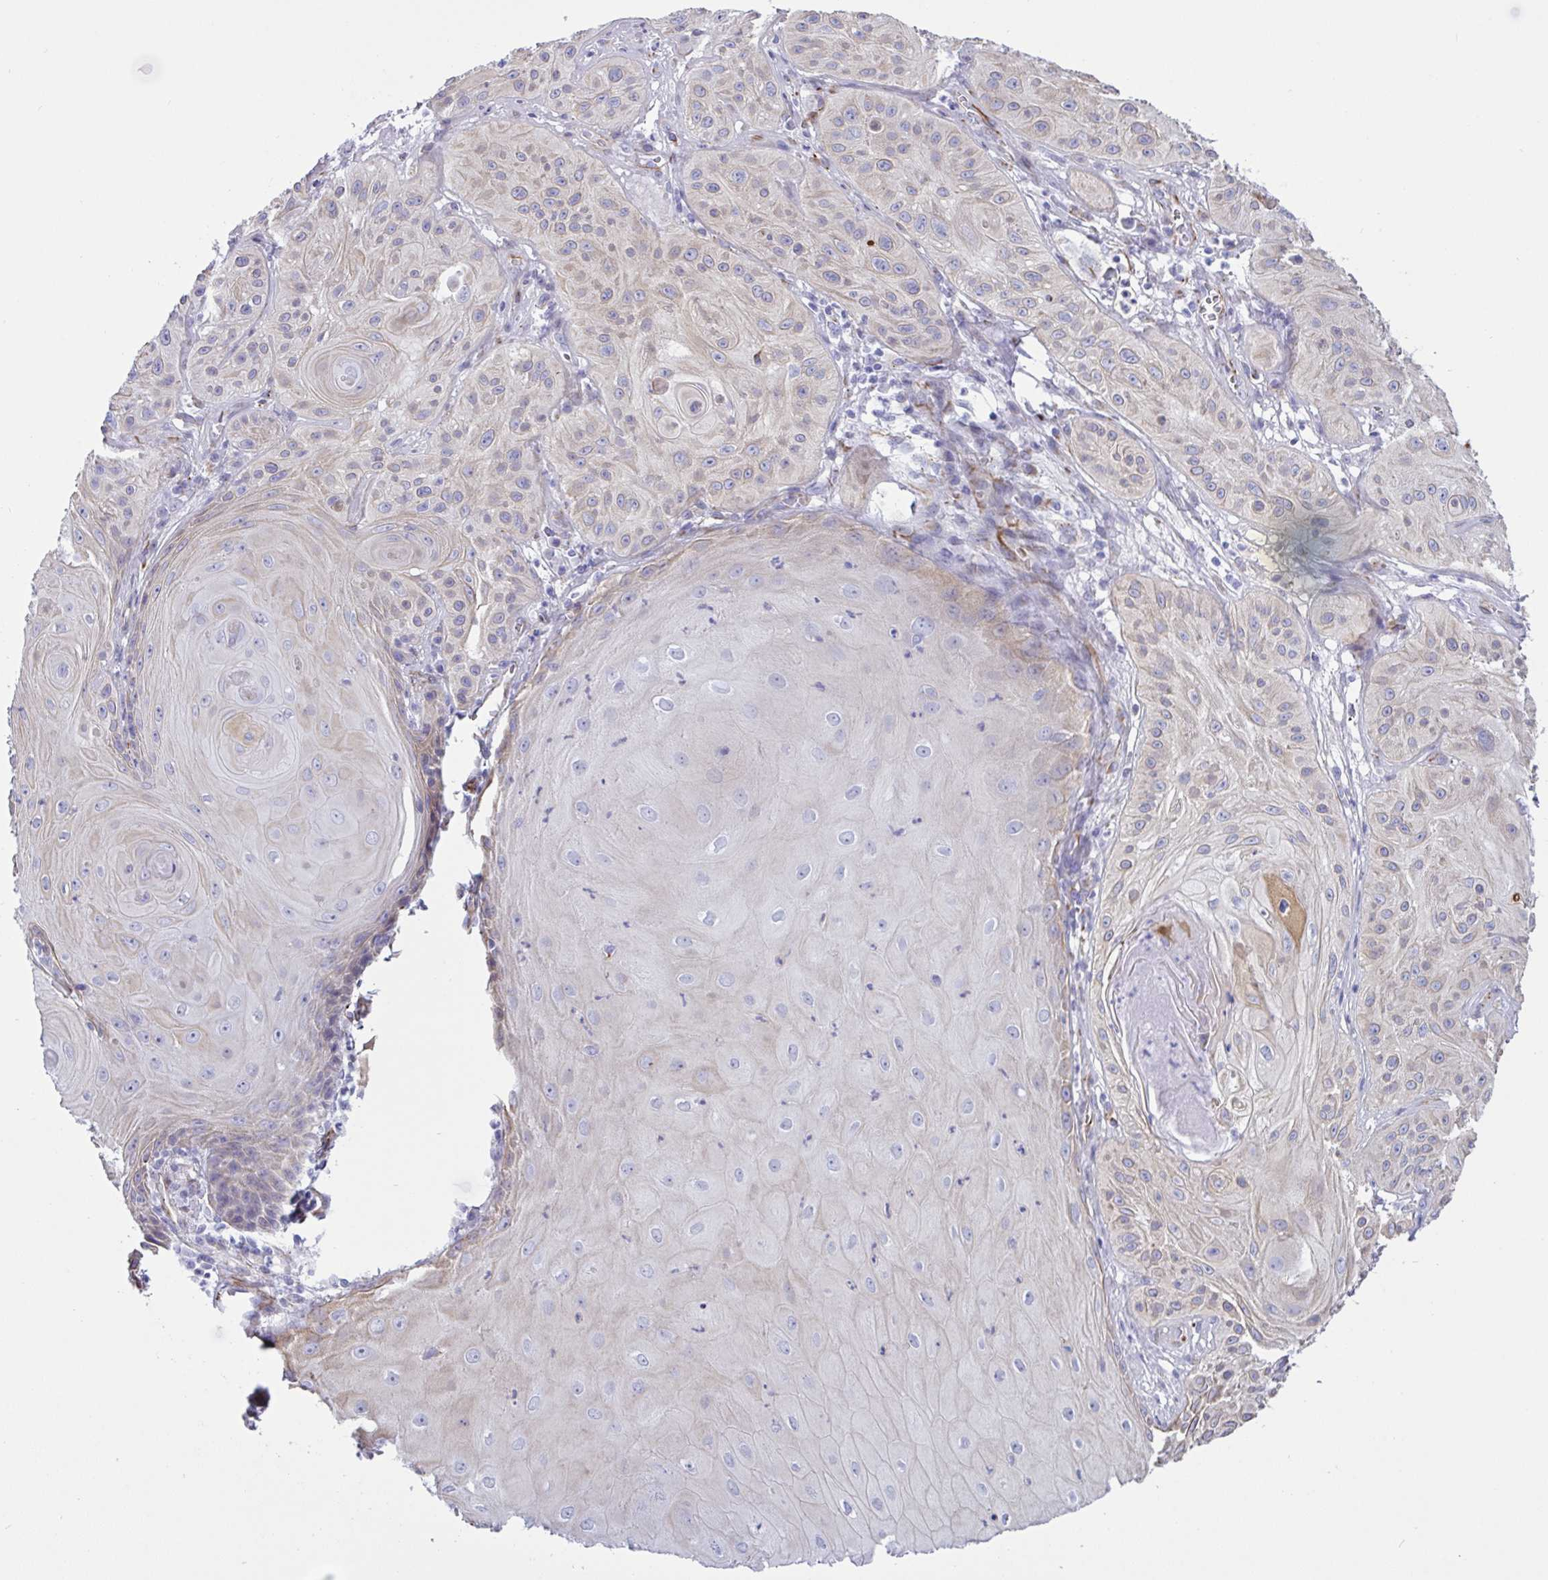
{"staining": {"intensity": "weak", "quantity": ">75%", "location": "cytoplasmic/membranous"}, "tissue": "skin cancer", "cell_type": "Tumor cells", "image_type": "cancer", "snomed": [{"axis": "morphology", "description": "Squamous cell carcinoma, NOS"}, {"axis": "topography", "description": "Skin"}], "caption": "Squamous cell carcinoma (skin) was stained to show a protein in brown. There is low levels of weak cytoplasmic/membranous staining in about >75% of tumor cells.", "gene": "SMAD5", "patient": {"sex": "male", "age": 85}}